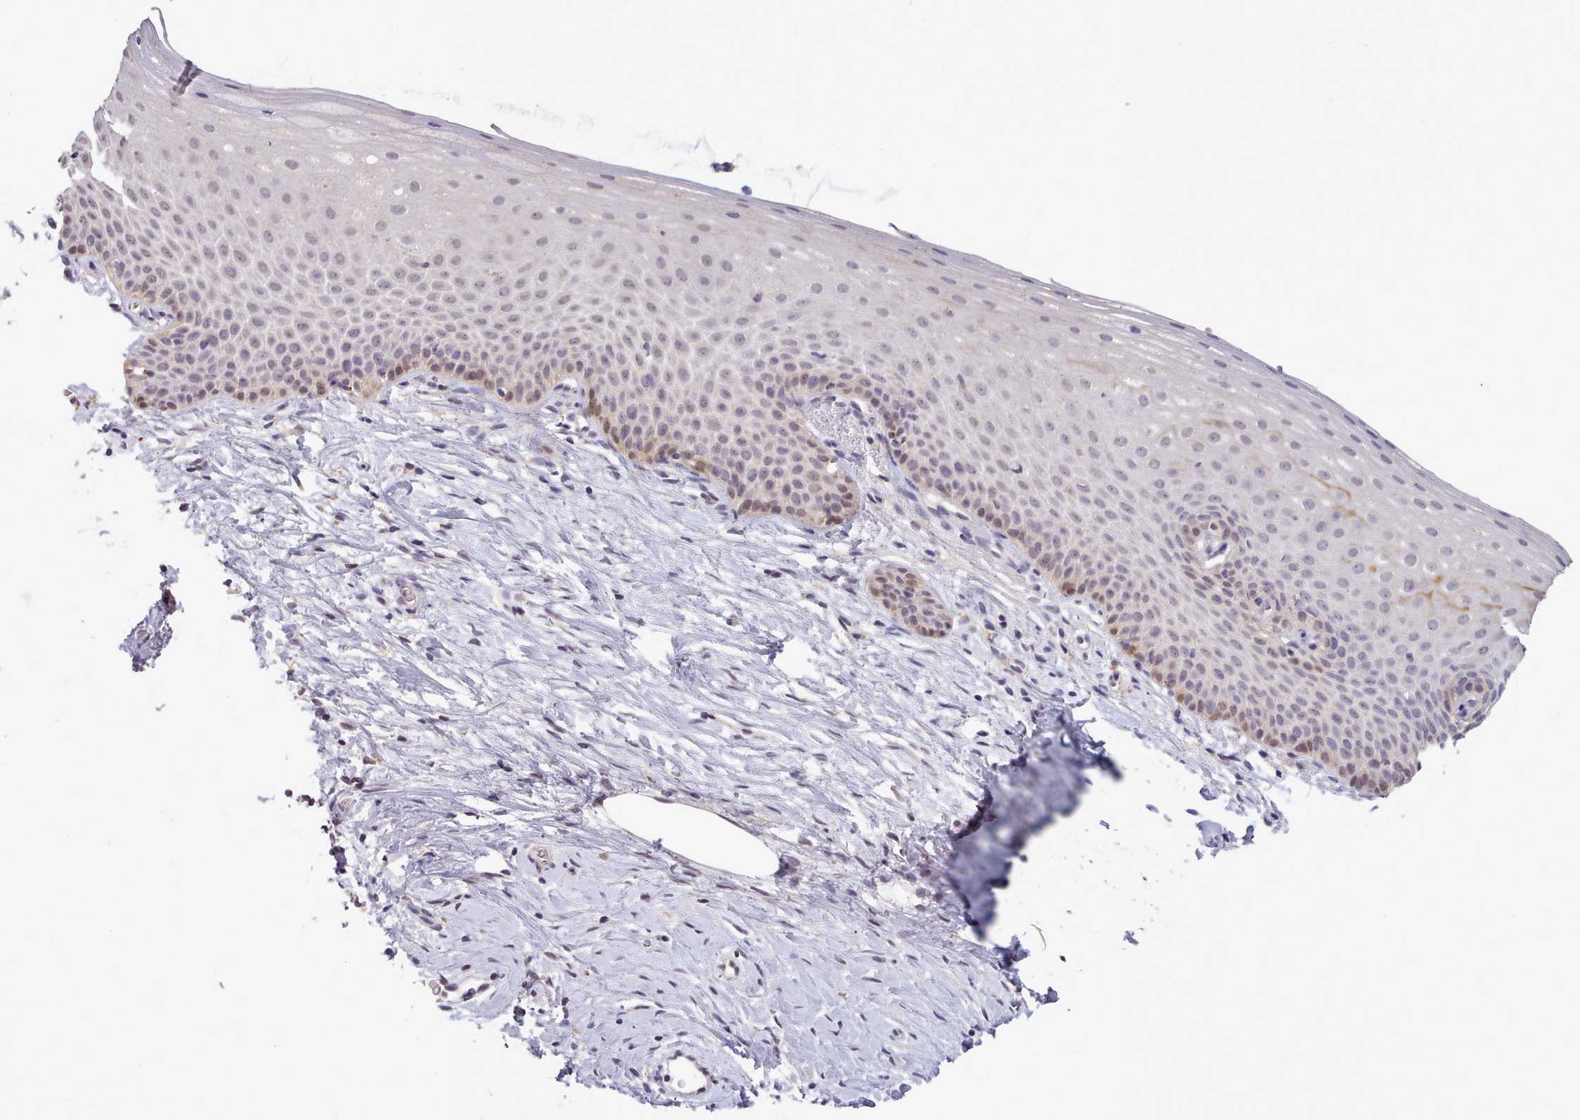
{"staining": {"intensity": "weak", "quantity": "25%-75%", "location": "cytoplasmic/membranous"}, "tissue": "cervix", "cell_type": "Glandular cells", "image_type": "normal", "snomed": [{"axis": "morphology", "description": "Normal tissue, NOS"}, {"axis": "topography", "description": "Cervix"}], "caption": "The image exhibits staining of normal cervix, revealing weak cytoplasmic/membranous protein staining (brown color) within glandular cells.", "gene": "ARL17A", "patient": {"sex": "female", "age": 57}}